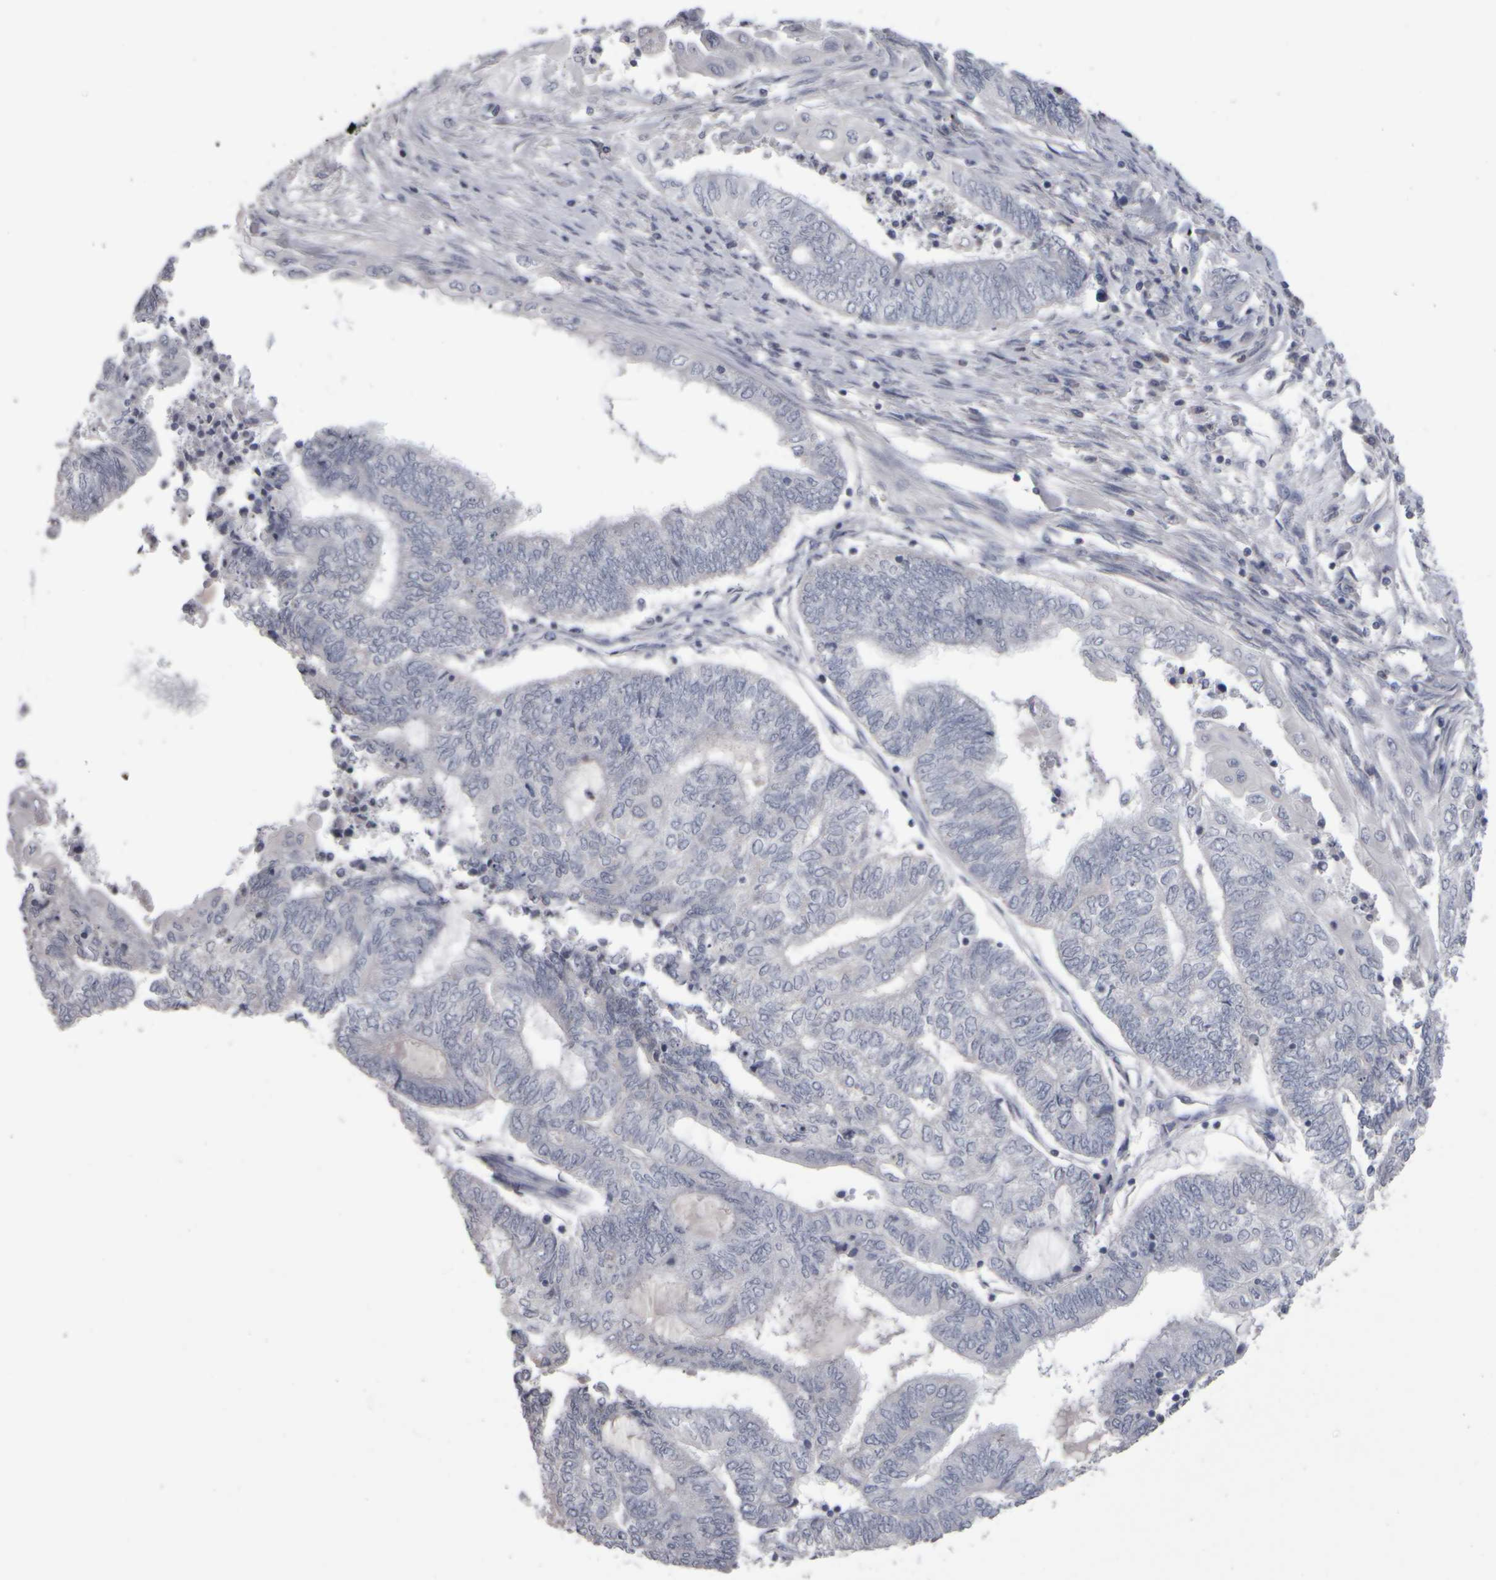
{"staining": {"intensity": "negative", "quantity": "none", "location": "none"}, "tissue": "endometrial cancer", "cell_type": "Tumor cells", "image_type": "cancer", "snomed": [{"axis": "morphology", "description": "Adenocarcinoma, NOS"}, {"axis": "topography", "description": "Uterus"}, {"axis": "topography", "description": "Endometrium"}], "caption": "A high-resolution micrograph shows IHC staining of endometrial adenocarcinoma, which demonstrates no significant positivity in tumor cells.", "gene": "EPHX2", "patient": {"sex": "female", "age": 70}}